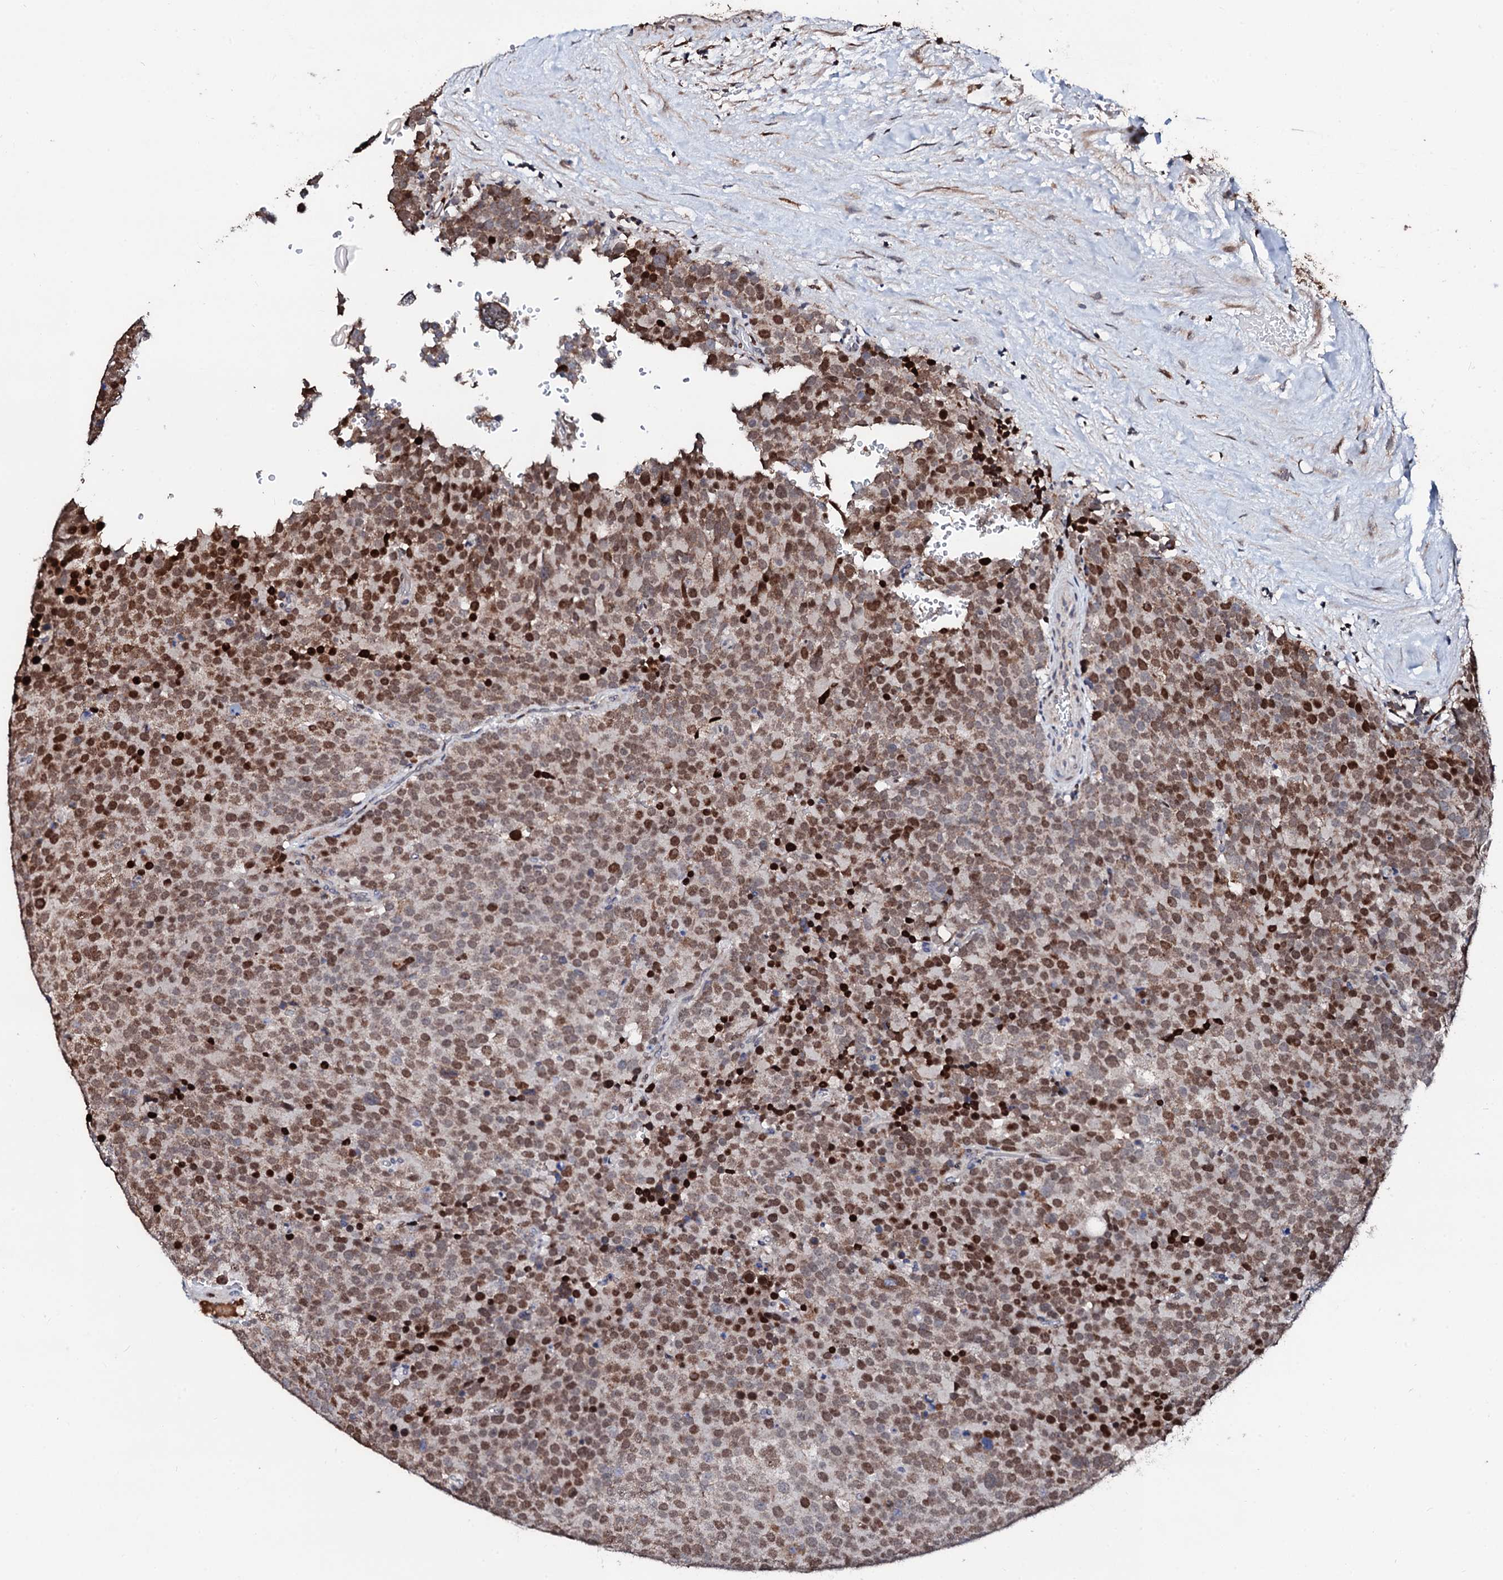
{"staining": {"intensity": "moderate", "quantity": ">75%", "location": "nuclear"}, "tissue": "testis cancer", "cell_type": "Tumor cells", "image_type": "cancer", "snomed": [{"axis": "morphology", "description": "Seminoma, NOS"}, {"axis": "topography", "description": "Testis"}], "caption": "DAB (3,3'-diaminobenzidine) immunohistochemical staining of testis seminoma exhibits moderate nuclear protein expression in approximately >75% of tumor cells.", "gene": "KIF18A", "patient": {"sex": "male", "age": 71}}